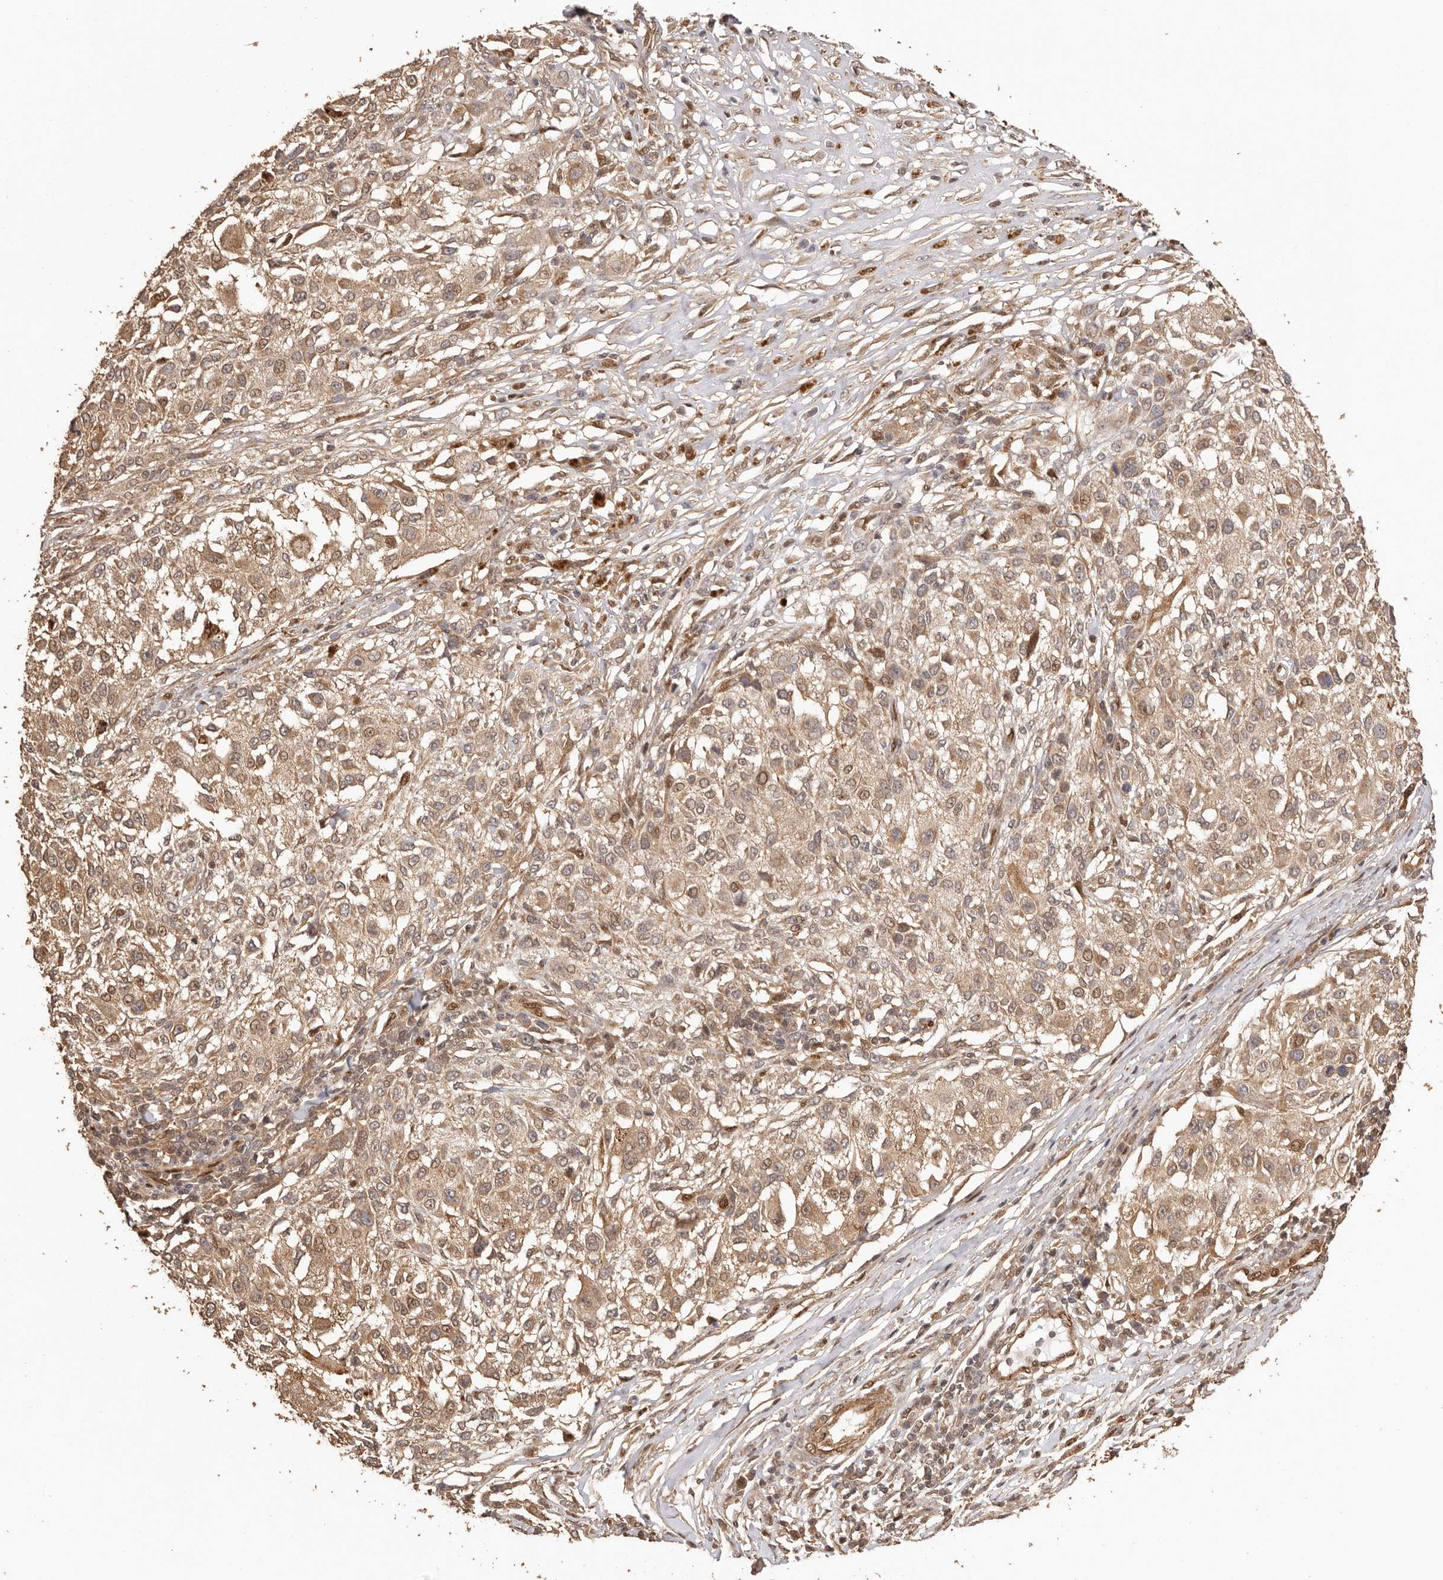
{"staining": {"intensity": "weak", "quantity": ">75%", "location": "cytoplasmic/membranous"}, "tissue": "melanoma", "cell_type": "Tumor cells", "image_type": "cancer", "snomed": [{"axis": "morphology", "description": "Necrosis, NOS"}, {"axis": "morphology", "description": "Malignant melanoma, NOS"}, {"axis": "topography", "description": "Skin"}], "caption": "Immunohistochemical staining of malignant melanoma demonstrates weak cytoplasmic/membranous protein staining in about >75% of tumor cells.", "gene": "UBR2", "patient": {"sex": "female", "age": 87}}